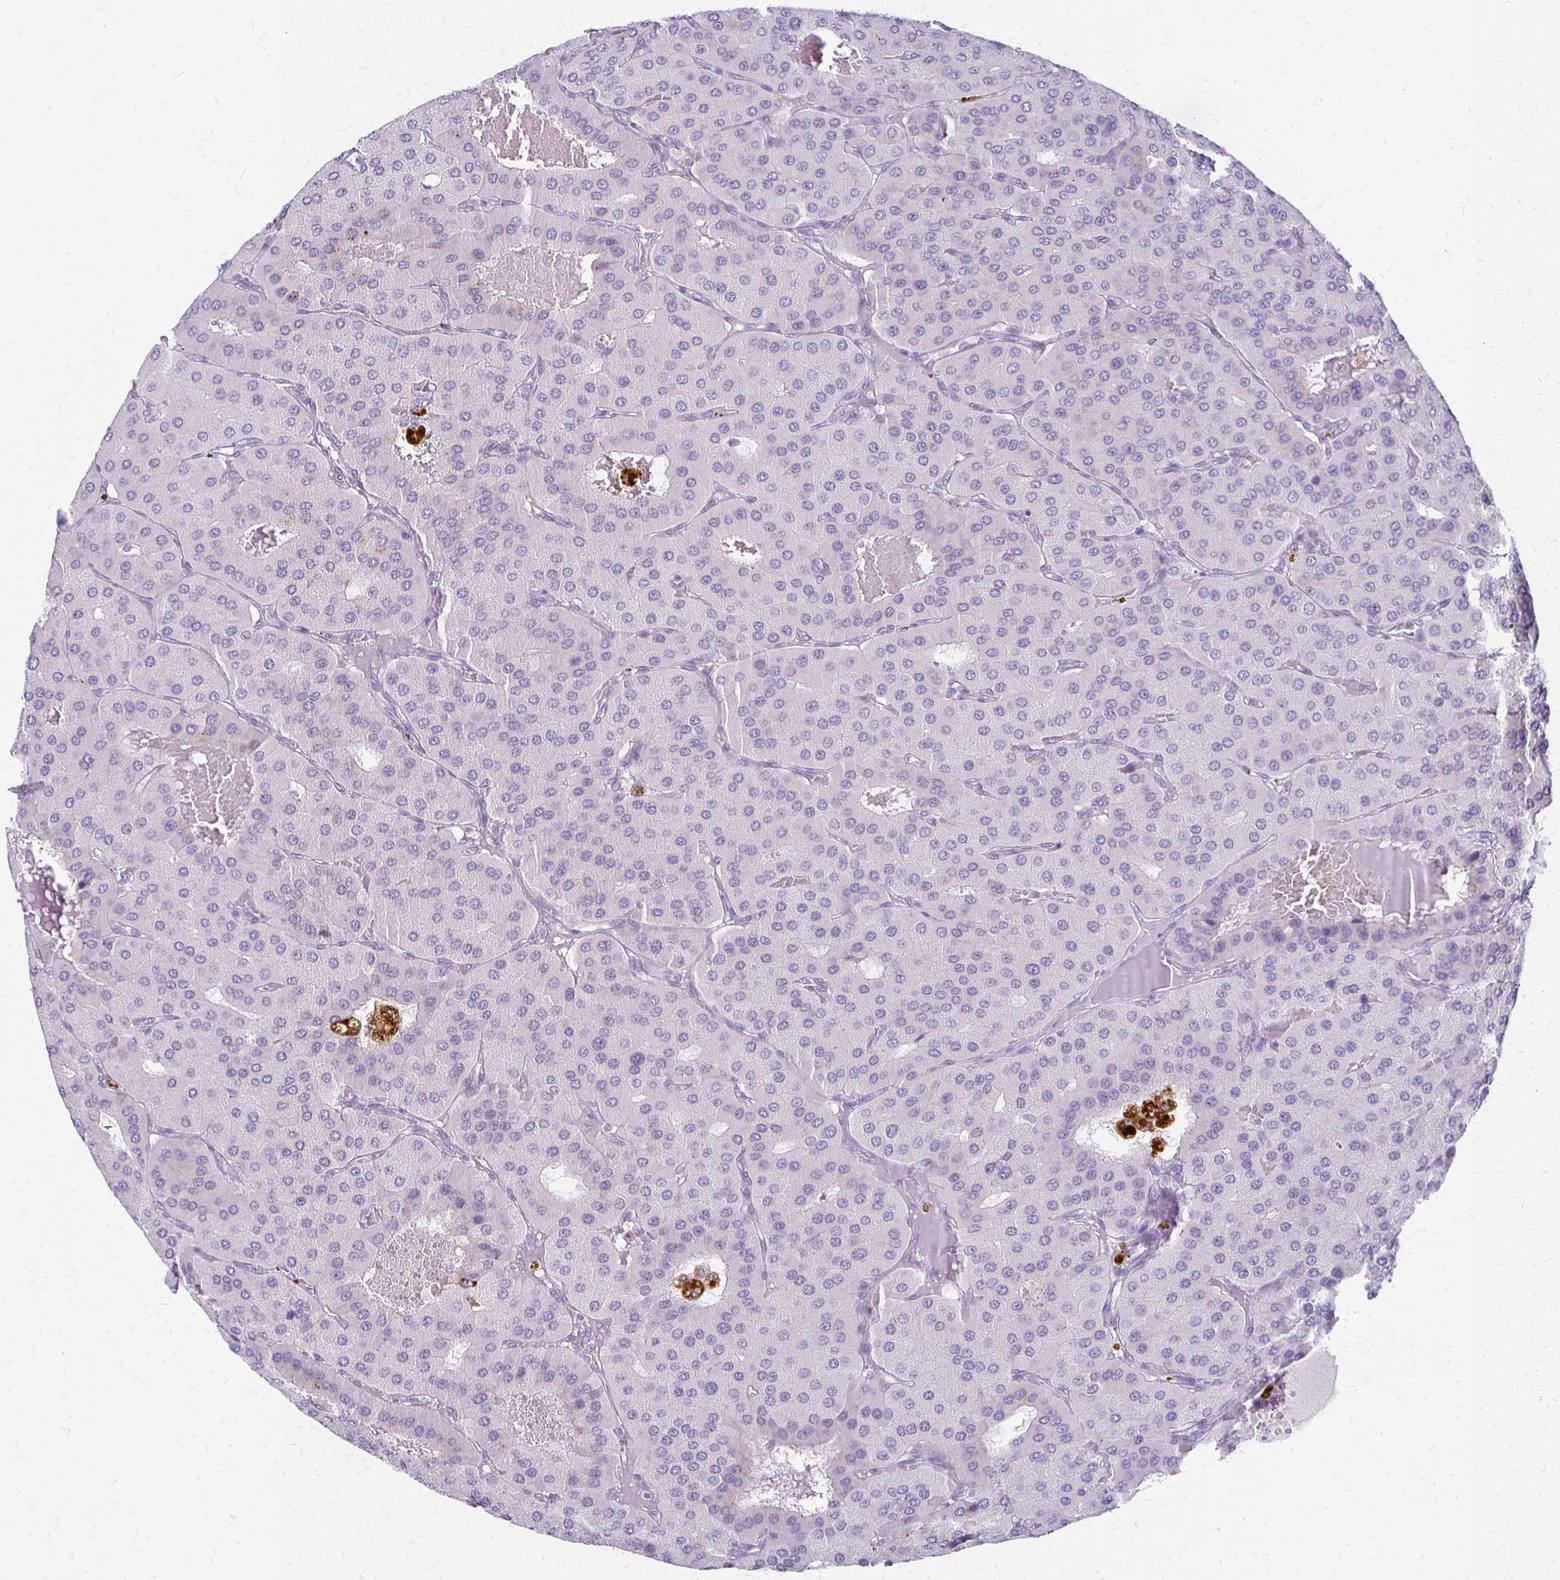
{"staining": {"intensity": "negative", "quantity": "none", "location": "none"}, "tissue": "parathyroid gland", "cell_type": "Glandular cells", "image_type": "normal", "snomed": [{"axis": "morphology", "description": "Normal tissue, NOS"}, {"axis": "morphology", "description": "Adenoma, NOS"}, {"axis": "topography", "description": "Parathyroid gland"}], "caption": "Photomicrograph shows no protein positivity in glandular cells of benign parathyroid gland.", "gene": "ACP5", "patient": {"sex": "female", "age": 86}}